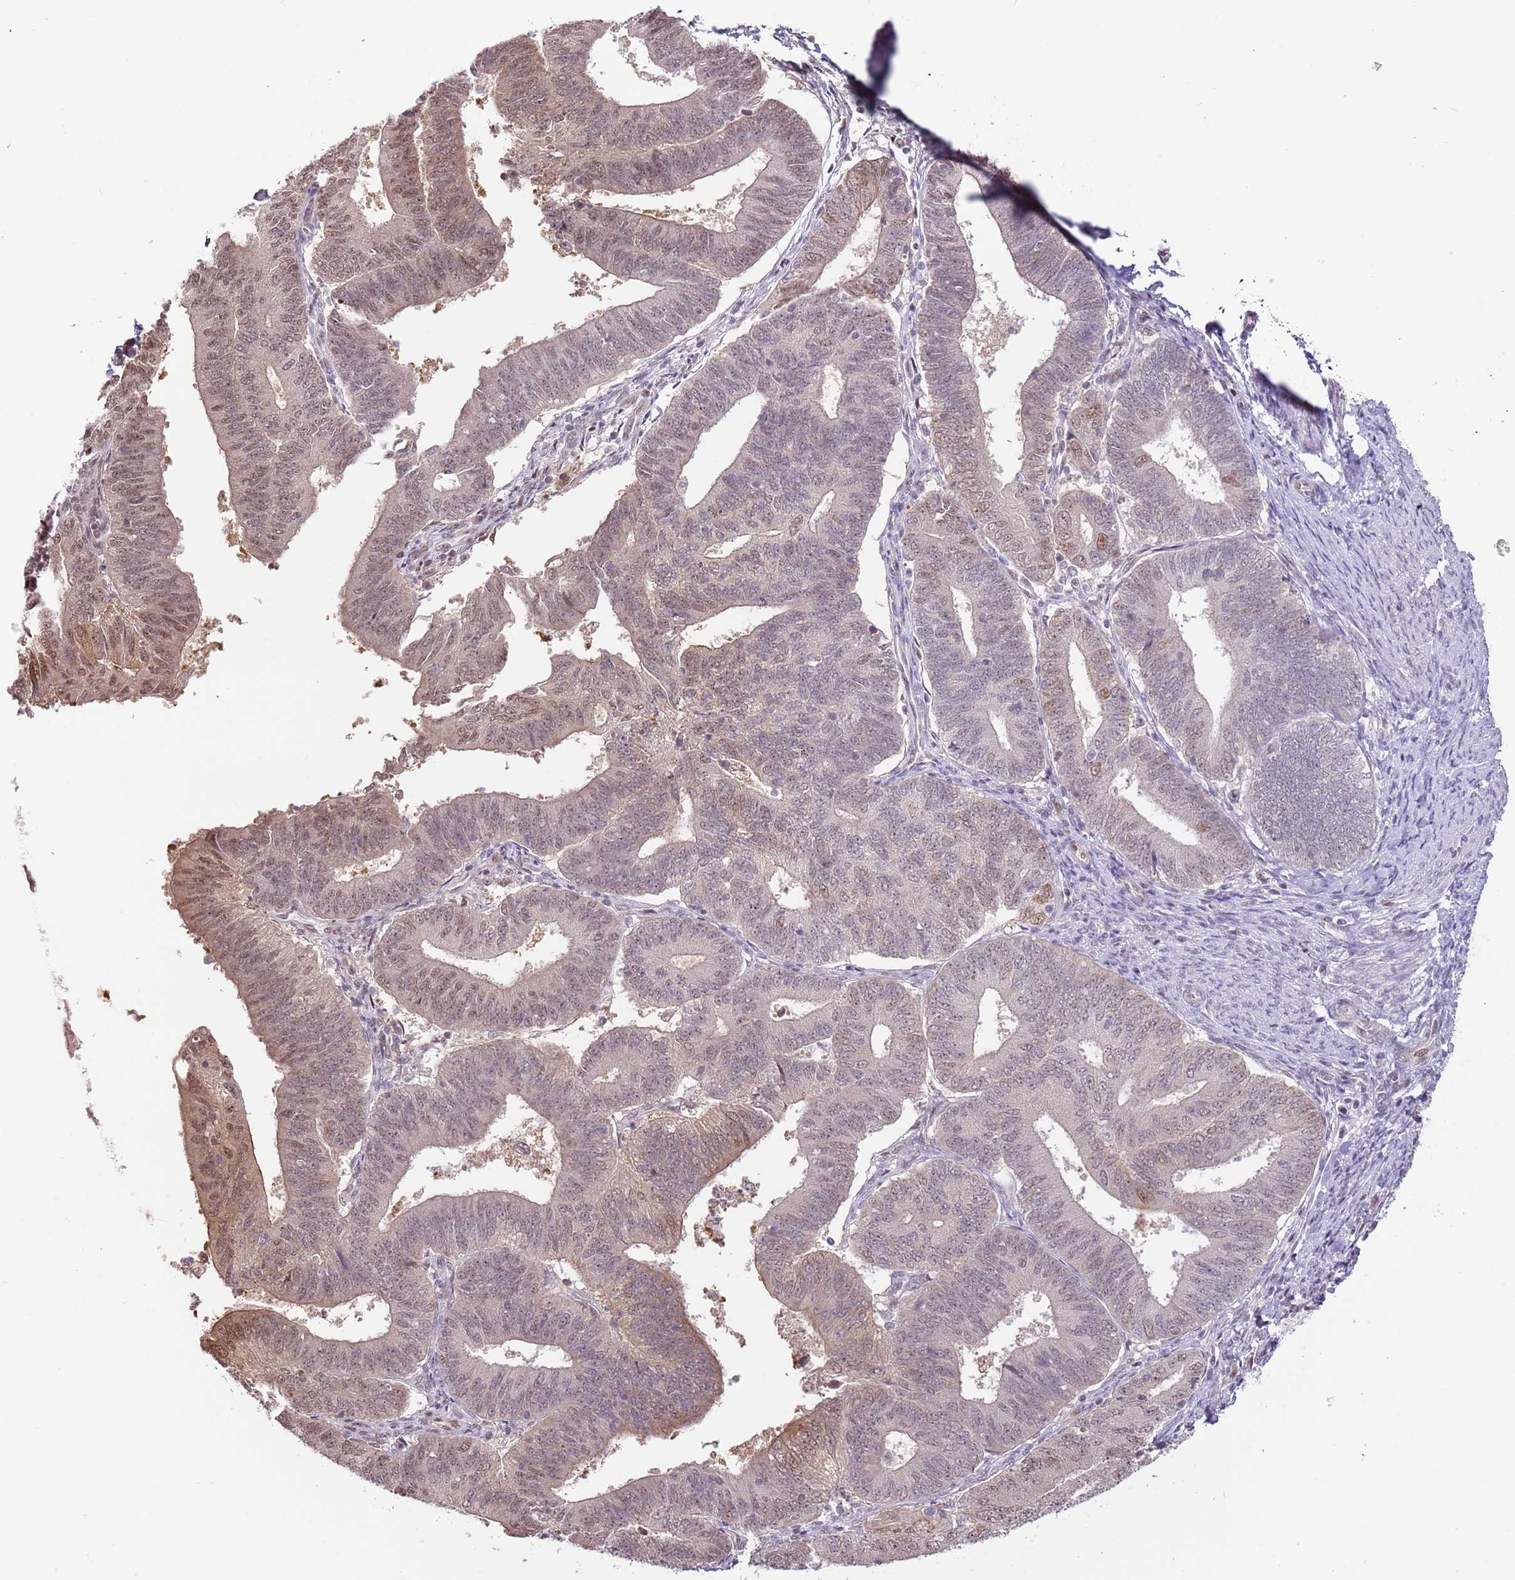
{"staining": {"intensity": "weak", "quantity": "25%-75%", "location": "cytoplasmic/membranous,nuclear"}, "tissue": "endometrial cancer", "cell_type": "Tumor cells", "image_type": "cancer", "snomed": [{"axis": "morphology", "description": "Adenocarcinoma, NOS"}, {"axis": "topography", "description": "Endometrium"}], "caption": "Weak cytoplasmic/membranous and nuclear expression is identified in about 25%-75% of tumor cells in endometrial adenocarcinoma.", "gene": "RFK", "patient": {"sex": "female", "age": 70}}